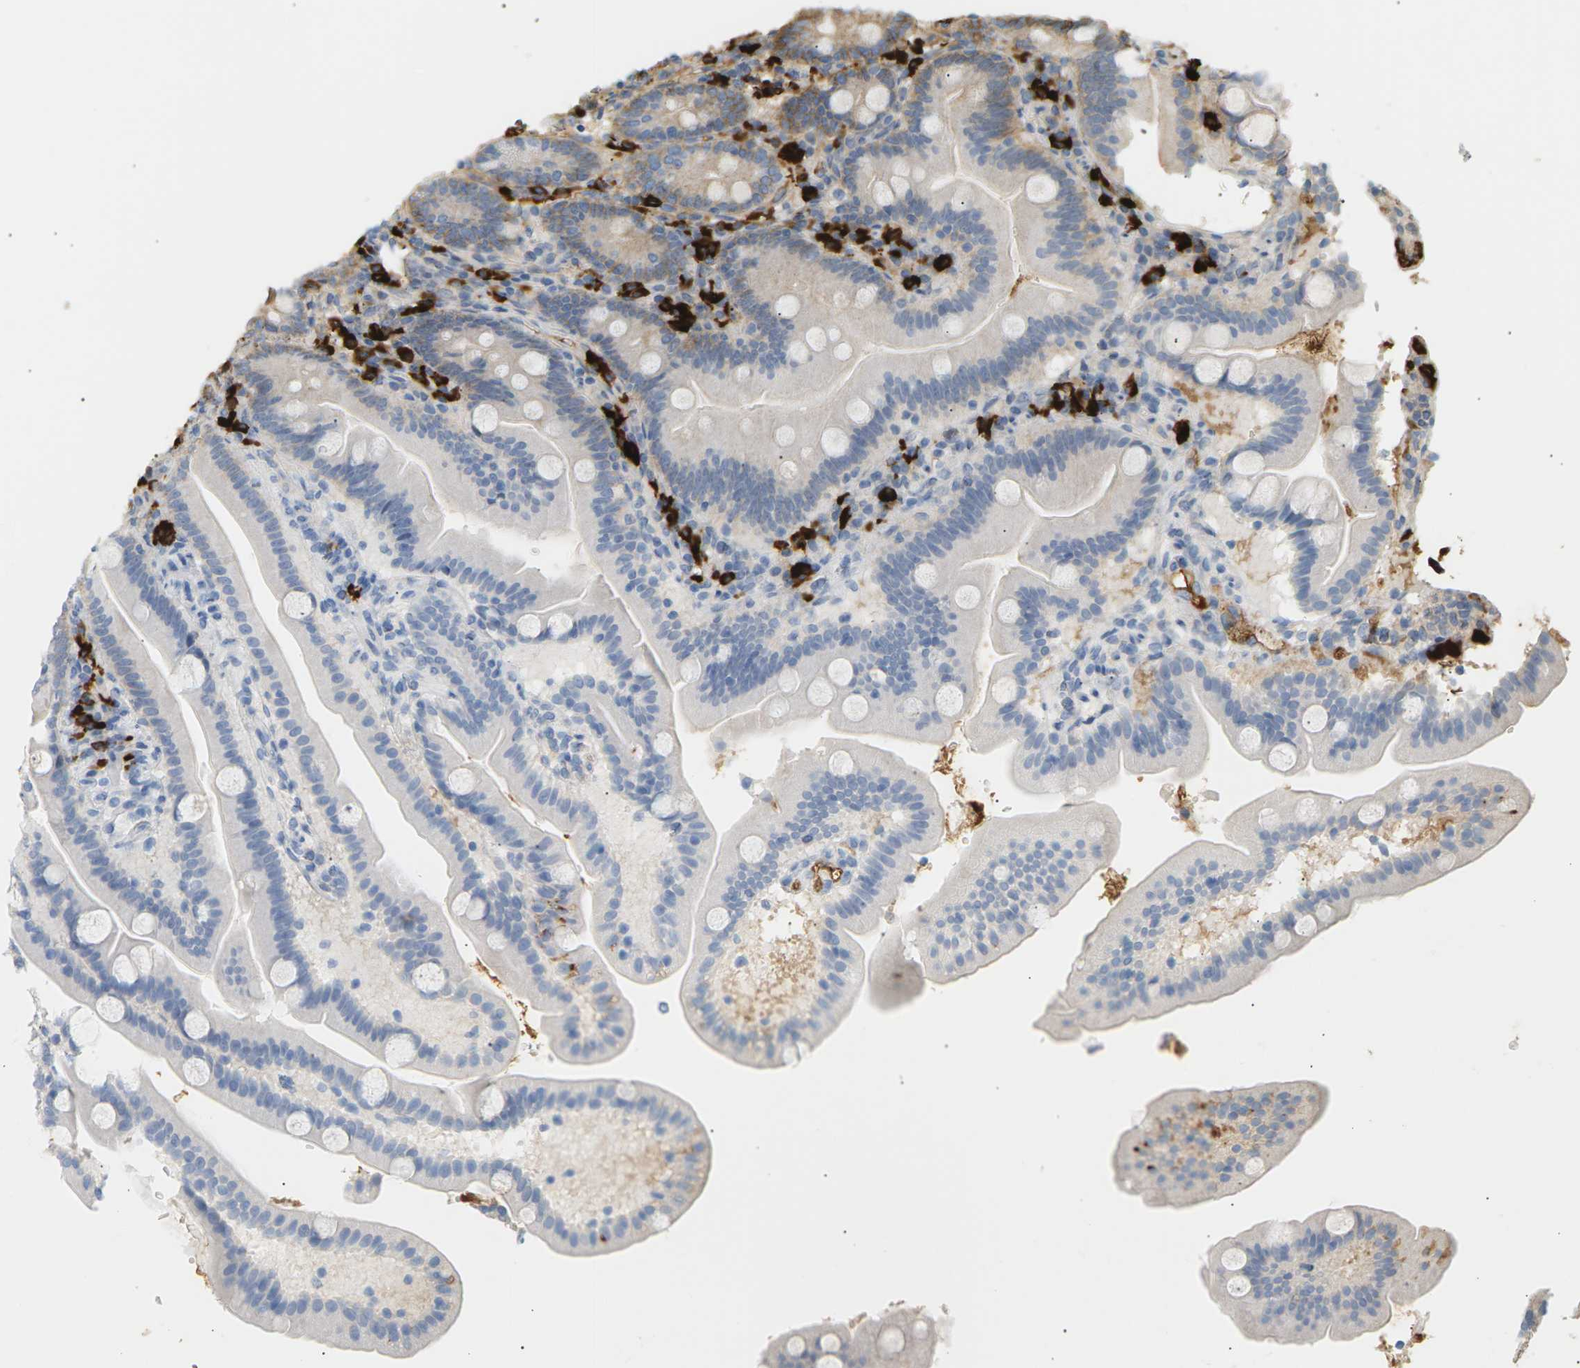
{"staining": {"intensity": "negative", "quantity": "none", "location": "none"}, "tissue": "duodenum", "cell_type": "Glandular cells", "image_type": "normal", "snomed": [{"axis": "morphology", "description": "Normal tissue, NOS"}, {"axis": "topography", "description": "Duodenum"}], "caption": "An IHC photomicrograph of unremarkable duodenum is shown. There is no staining in glandular cells of duodenum. Nuclei are stained in blue.", "gene": "IGLC3", "patient": {"sex": "male", "age": 54}}